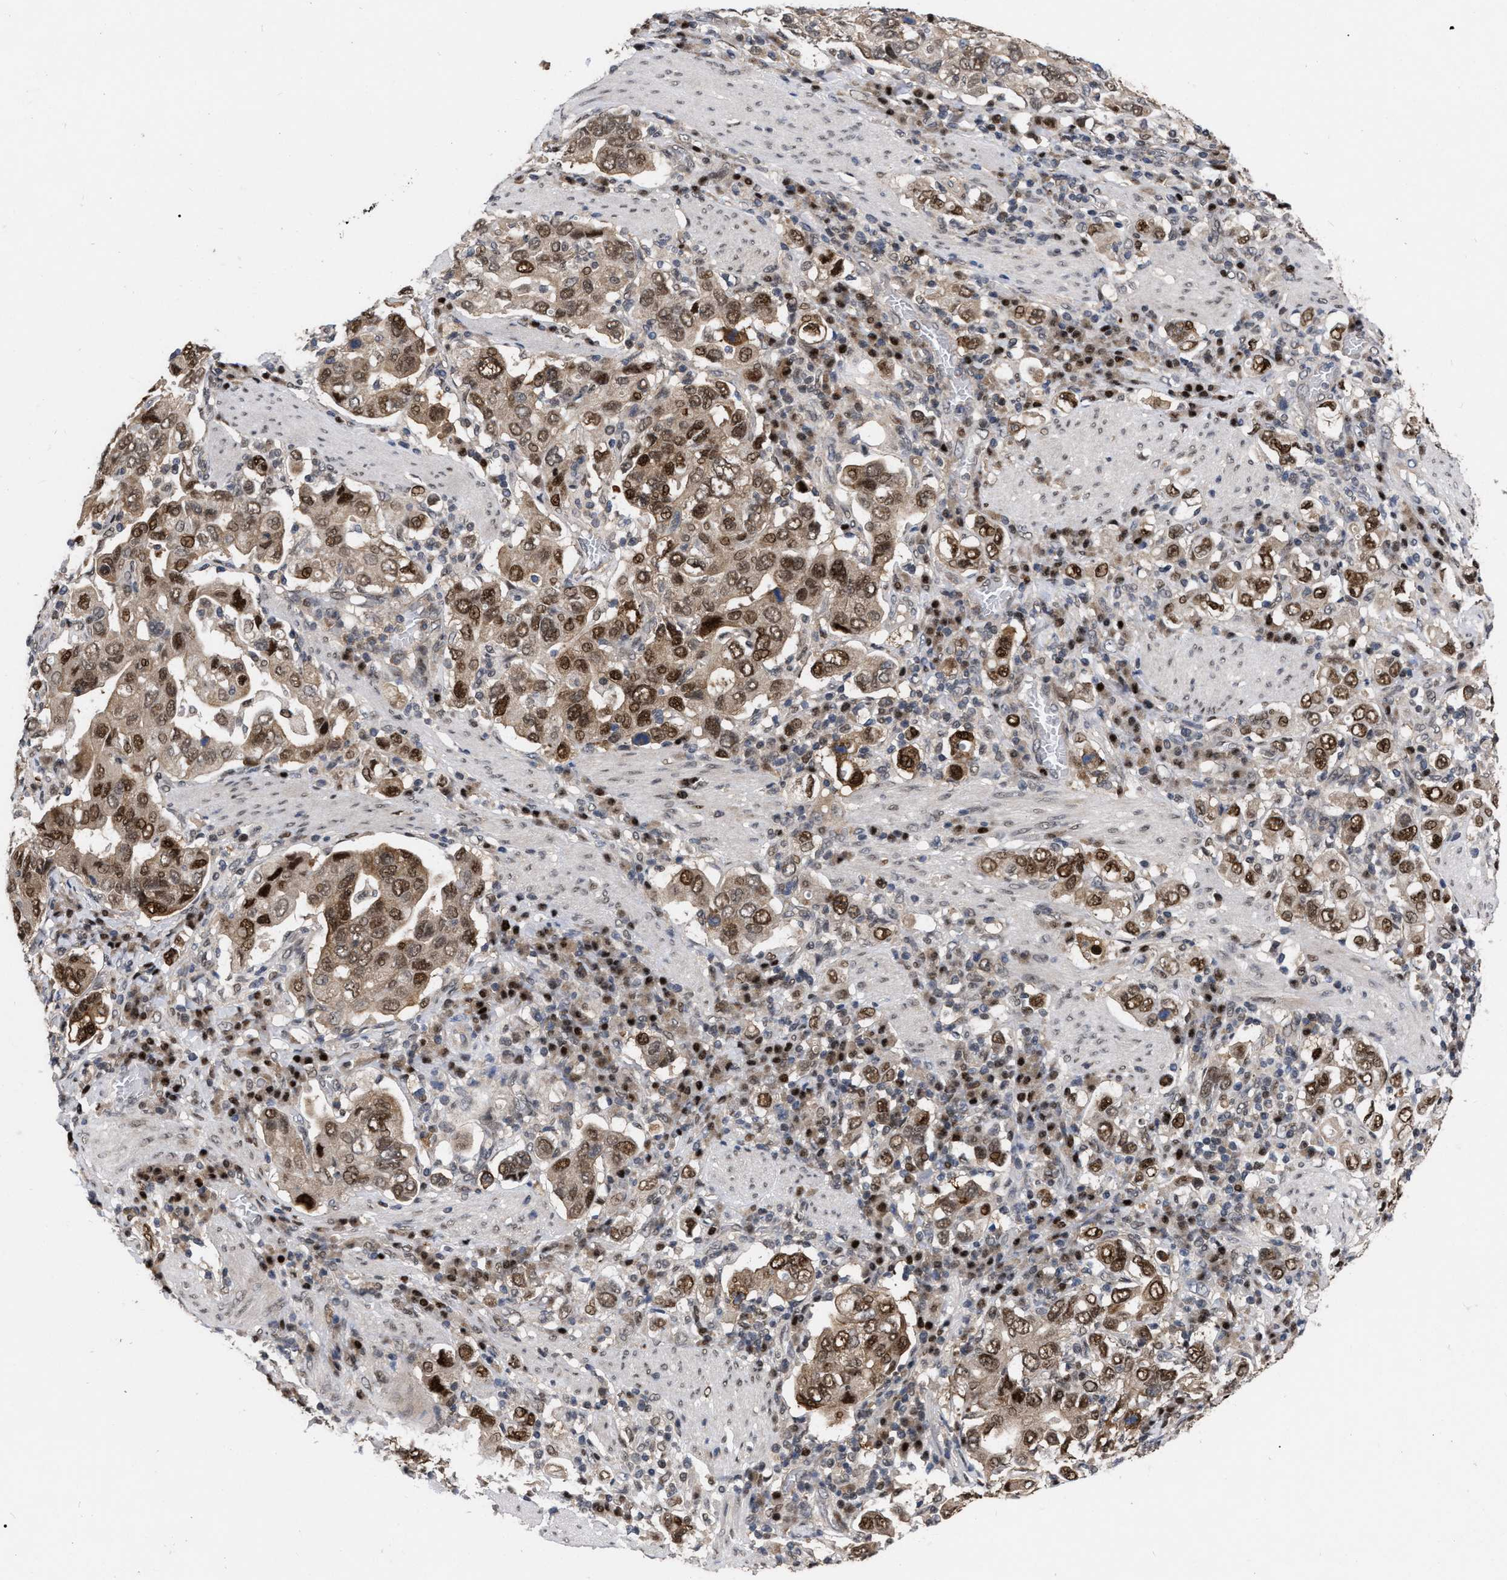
{"staining": {"intensity": "strong", "quantity": ">75%", "location": "cytoplasmic/membranous,nuclear"}, "tissue": "stomach cancer", "cell_type": "Tumor cells", "image_type": "cancer", "snomed": [{"axis": "morphology", "description": "Adenocarcinoma, NOS"}, {"axis": "topography", "description": "Stomach, upper"}], "caption": "Human stomach cancer stained with a protein marker shows strong staining in tumor cells.", "gene": "MDM4", "patient": {"sex": "male", "age": 62}}